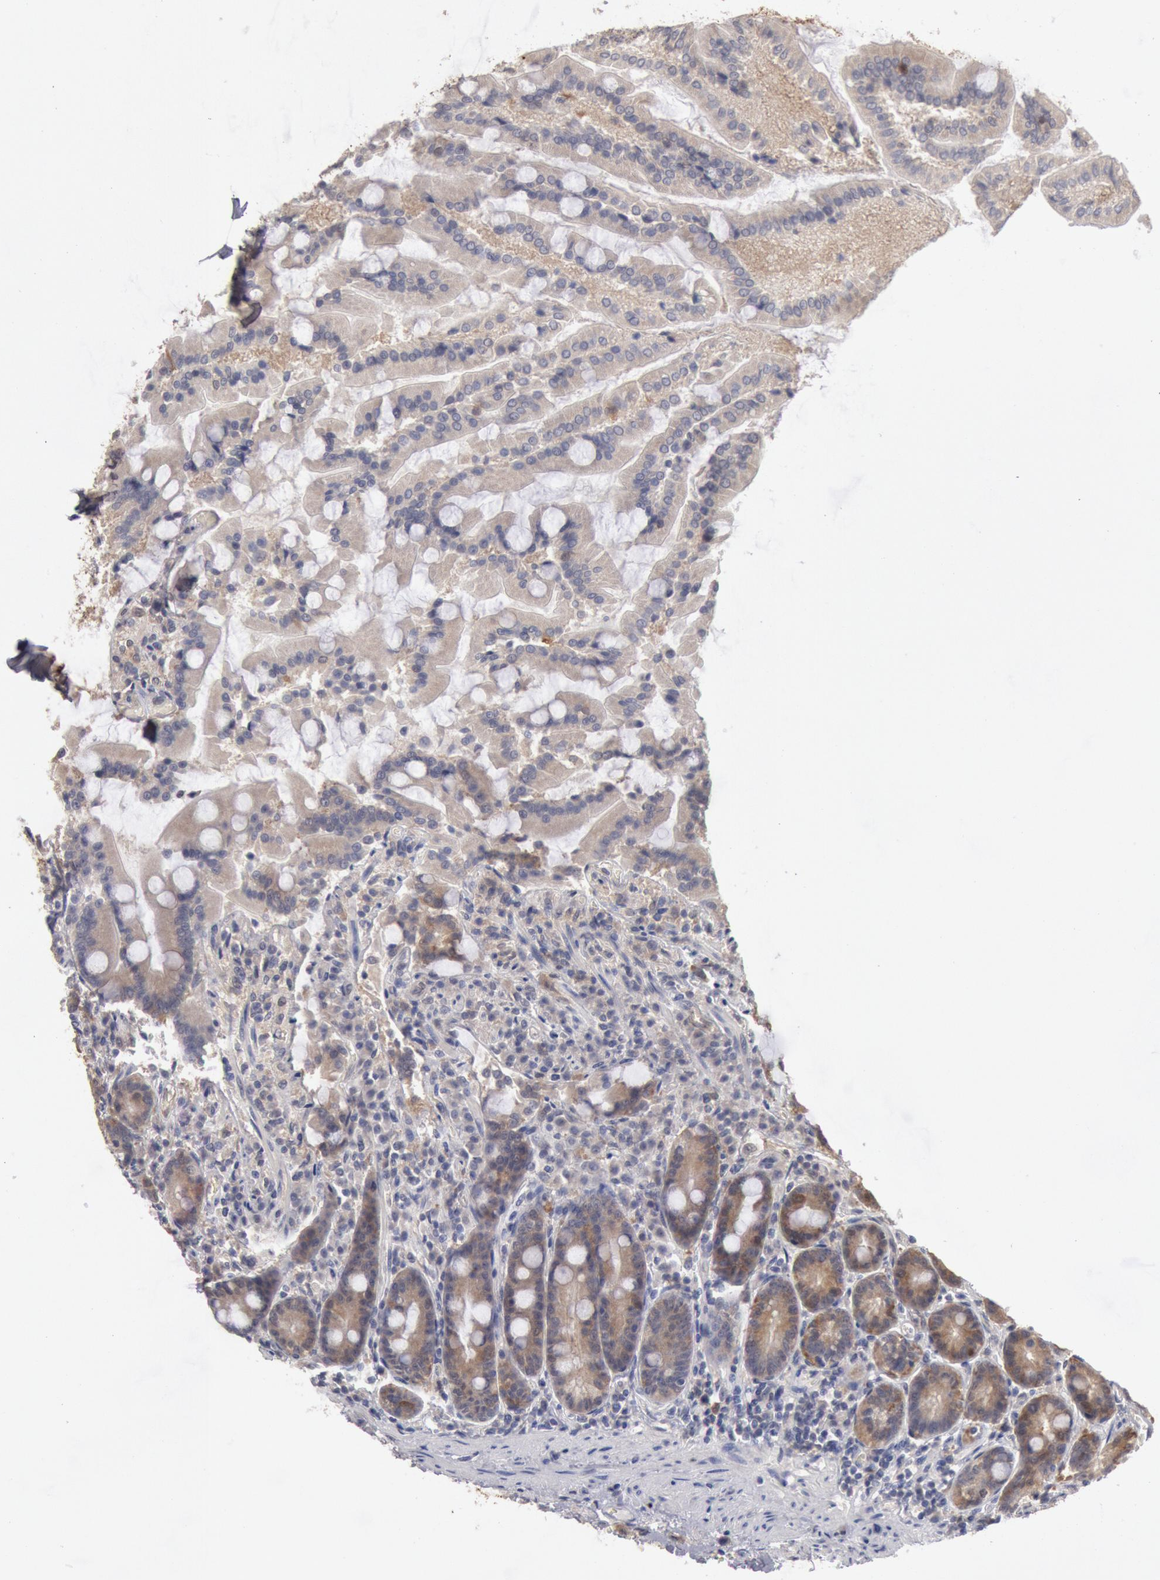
{"staining": {"intensity": "moderate", "quantity": ">75%", "location": "cytoplasmic/membranous"}, "tissue": "duodenum", "cell_type": "Glandular cells", "image_type": "normal", "snomed": [{"axis": "morphology", "description": "Normal tissue, NOS"}, {"axis": "topography", "description": "Duodenum"}], "caption": "A photomicrograph of human duodenum stained for a protein demonstrates moderate cytoplasmic/membranous brown staining in glandular cells. (DAB IHC with brightfield microscopy, high magnification).", "gene": "DNAJA1", "patient": {"sex": "female", "age": 64}}